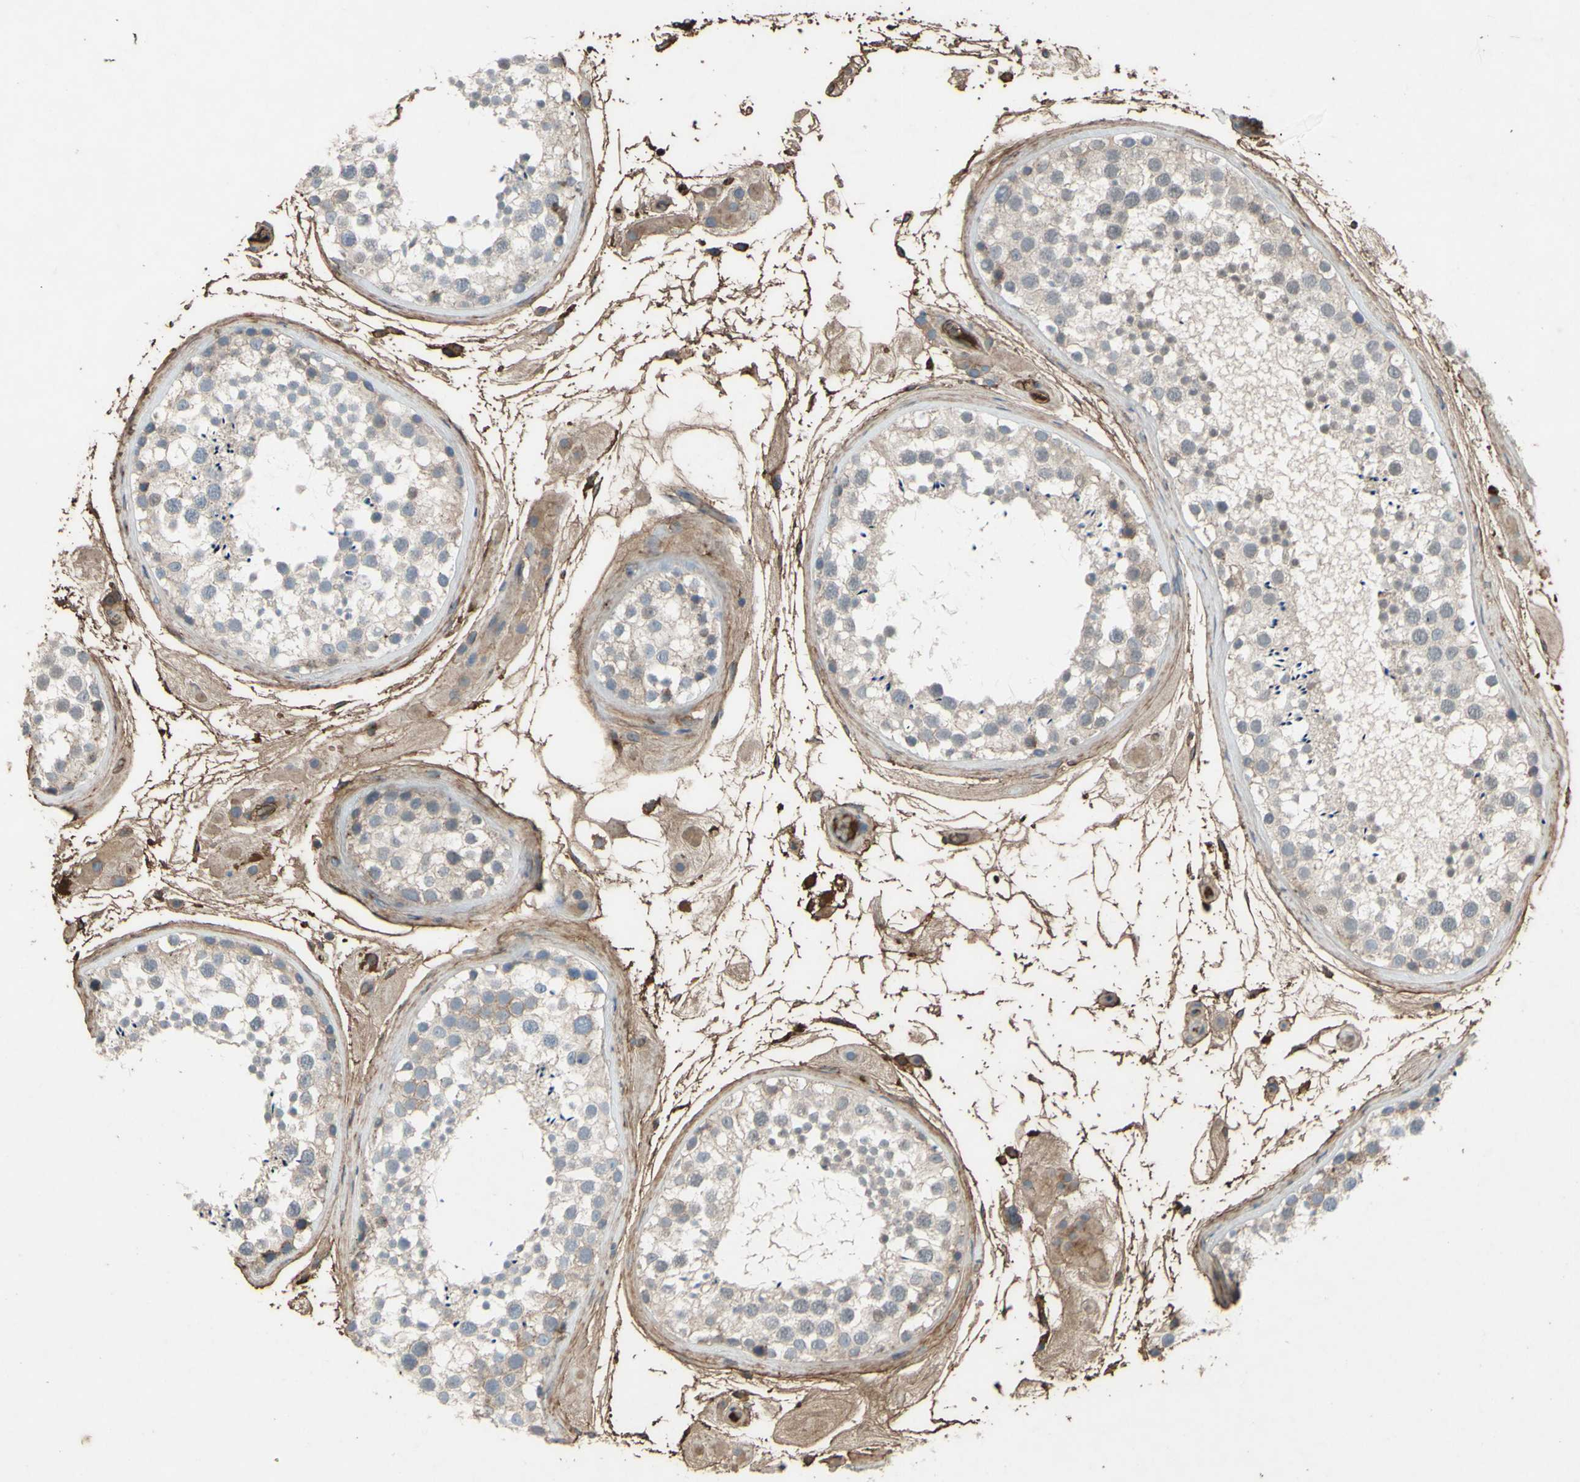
{"staining": {"intensity": "moderate", "quantity": "25%-75%", "location": "cytoplasmic/membranous,nuclear"}, "tissue": "testis", "cell_type": "Cells in seminiferous ducts", "image_type": "normal", "snomed": [{"axis": "morphology", "description": "Normal tissue, NOS"}, {"axis": "topography", "description": "Testis"}], "caption": "DAB (3,3'-diaminobenzidine) immunohistochemical staining of normal testis demonstrates moderate cytoplasmic/membranous,nuclear protein positivity in about 25%-75% of cells in seminiferous ducts. The protein is stained brown, and the nuclei are stained in blue (DAB IHC with brightfield microscopy, high magnification).", "gene": "PTGDS", "patient": {"sex": "male", "age": 46}}